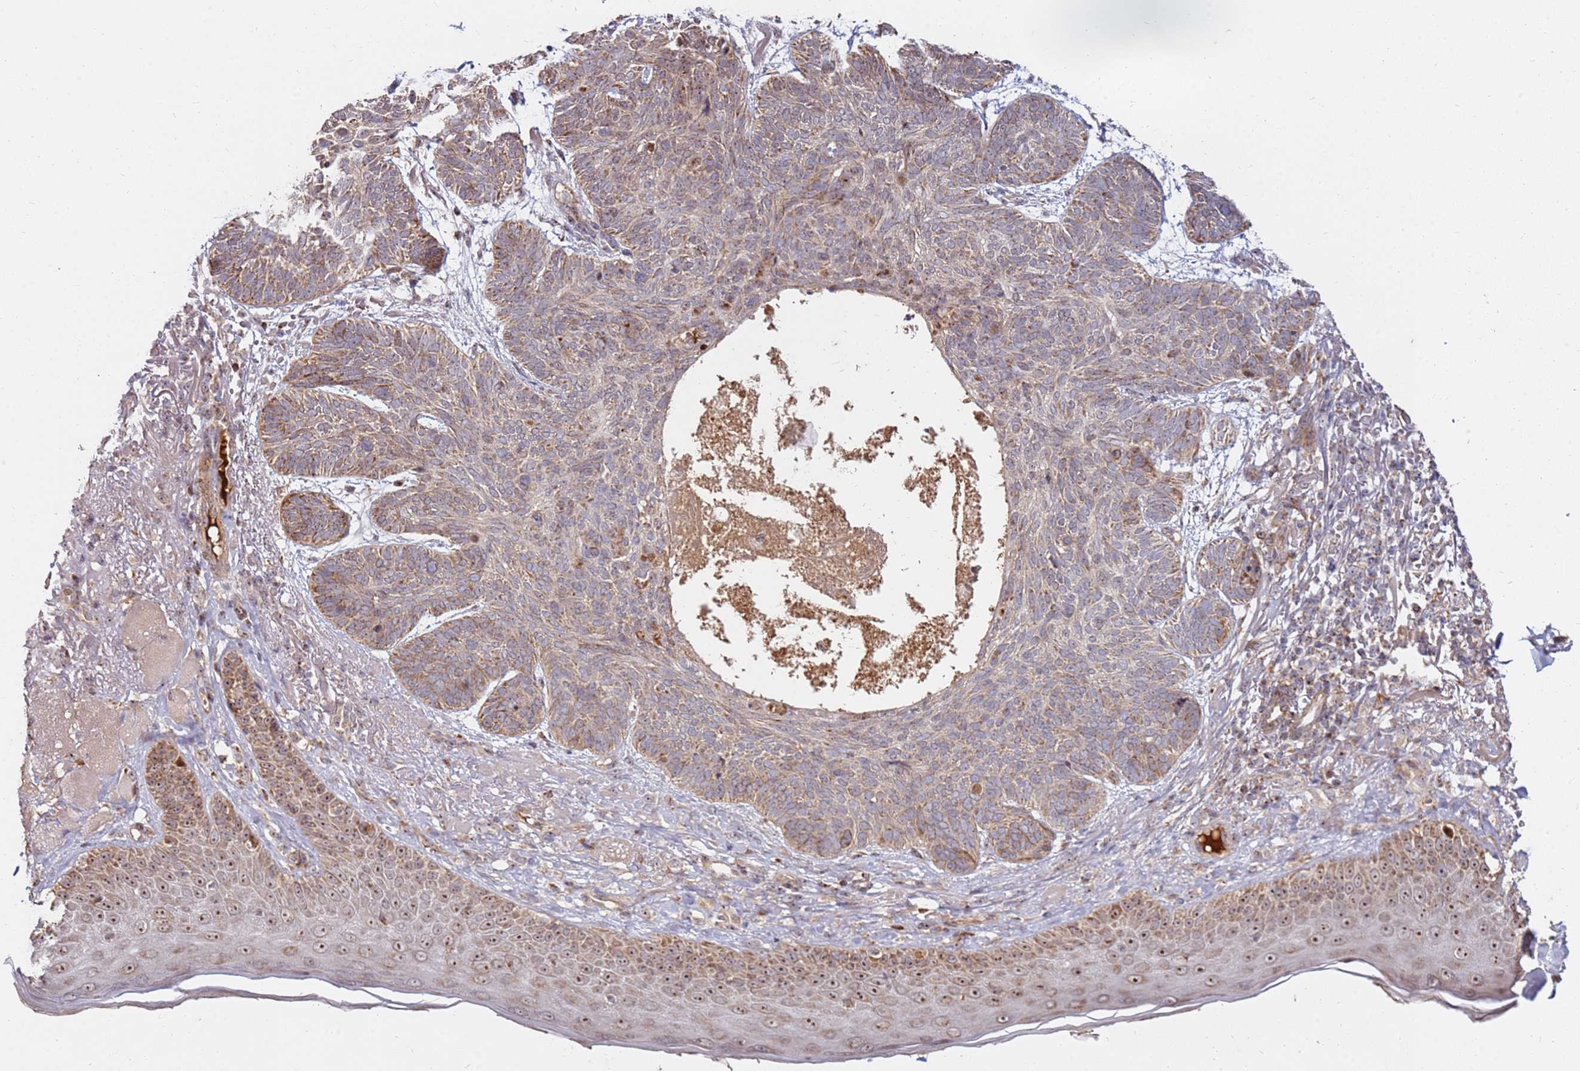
{"staining": {"intensity": "moderate", "quantity": ">75%", "location": "cytoplasmic/membranous"}, "tissue": "skin cancer", "cell_type": "Tumor cells", "image_type": "cancer", "snomed": [{"axis": "morphology", "description": "Normal tissue, NOS"}, {"axis": "morphology", "description": "Basal cell carcinoma"}, {"axis": "topography", "description": "Skin"}], "caption": "Skin cancer tissue demonstrates moderate cytoplasmic/membranous staining in approximately >75% of tumor cells", "gene": "KIF25", "patient": {"sex": "male", "age": 66}}